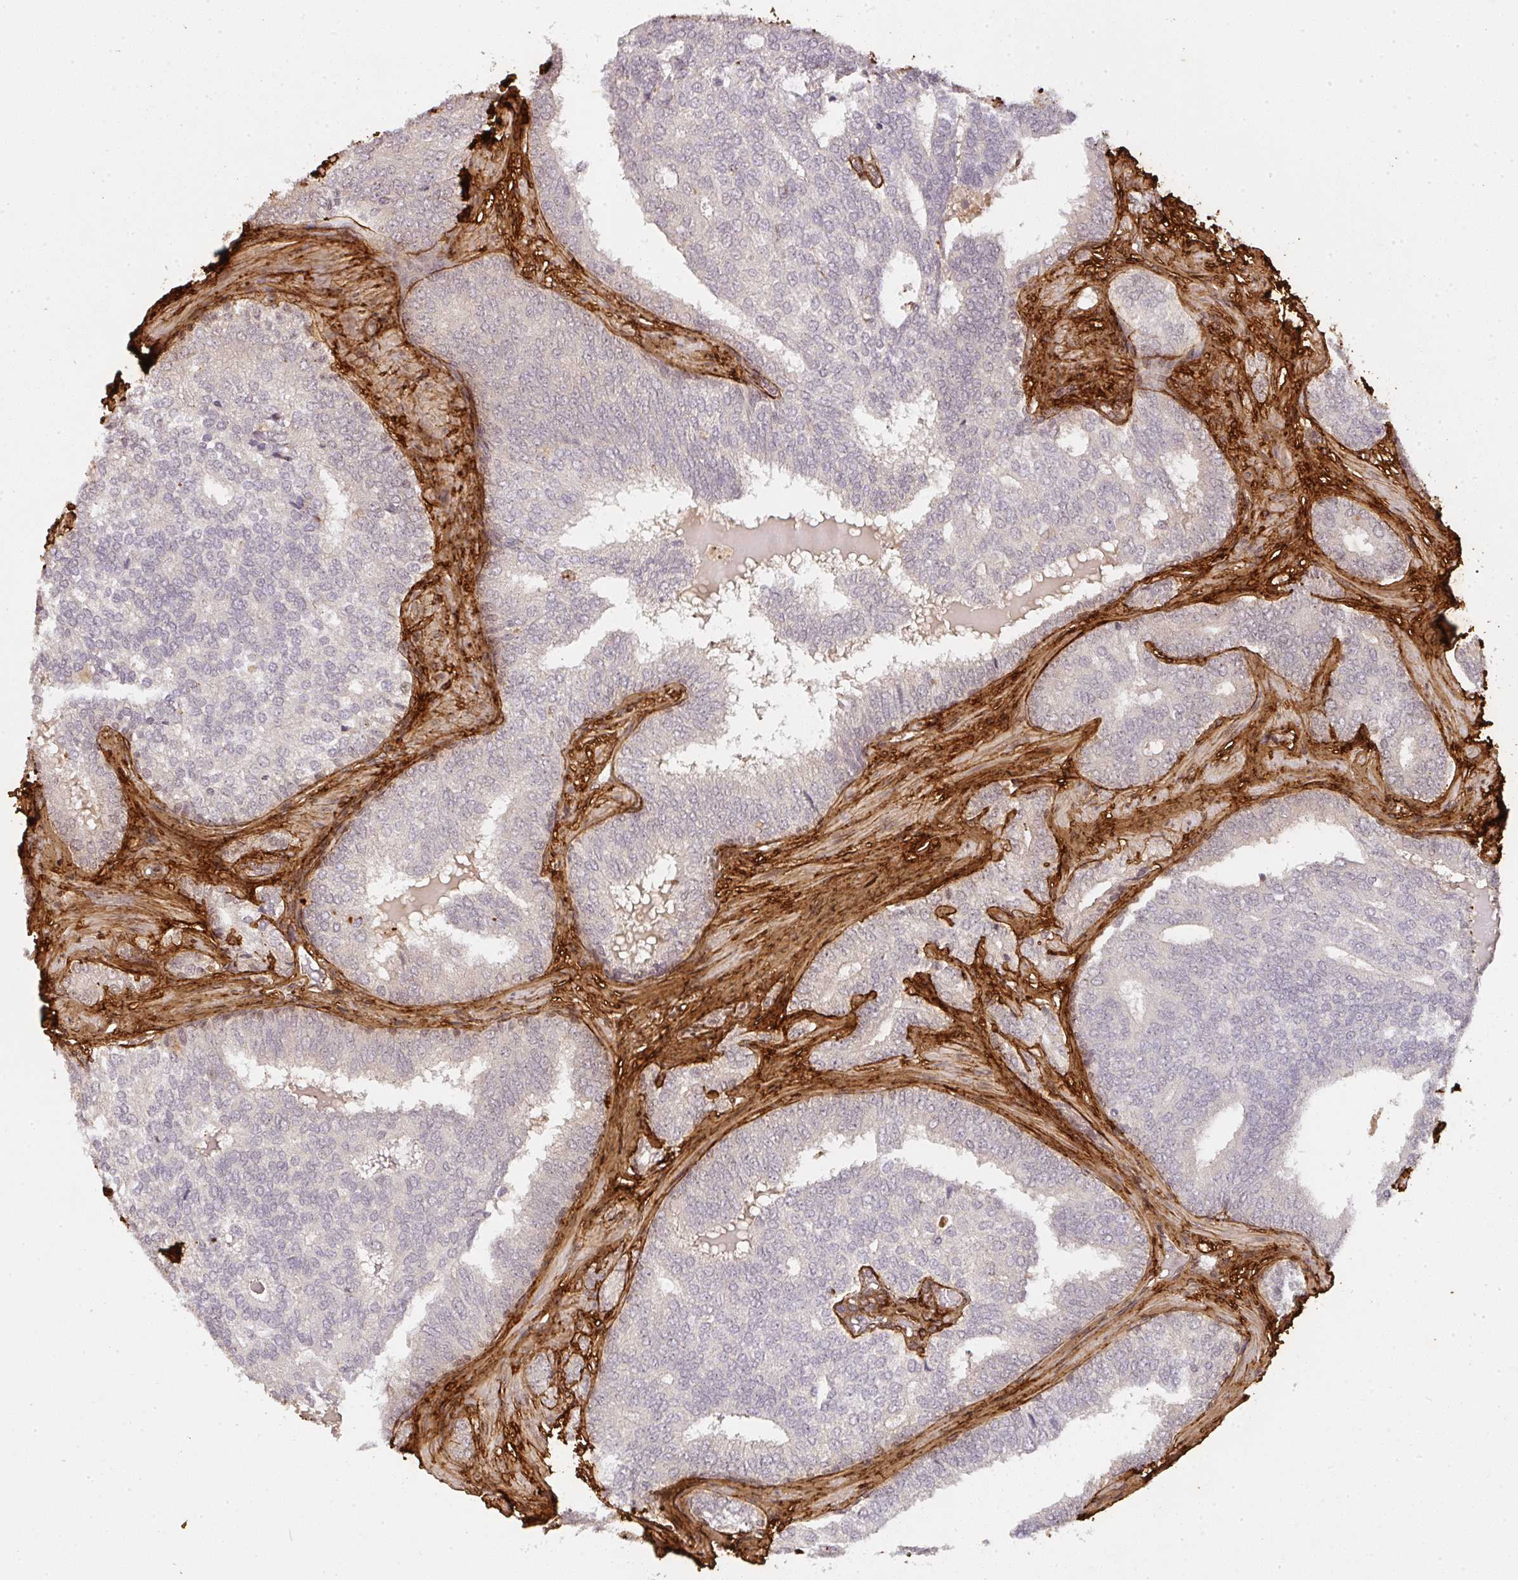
{"staining": {"intensity": "negative", "quantity": "none", "location": "none"}, "tissue": "prostate cancer", "cell_type": "Tumor cells", "image_type": "cancer", "snomed": [{"axis": "morphology", "description": "Adenocarcinoma, High grade"}, {"axis": "topography", "description": "Prostate"}], "caption": "An IHC image of prostate cancer is shown. There is no staining in tumor cells of prostate cancer.", "gene": "COL3A1", "patient": {"sex": "male", "age": 72}}